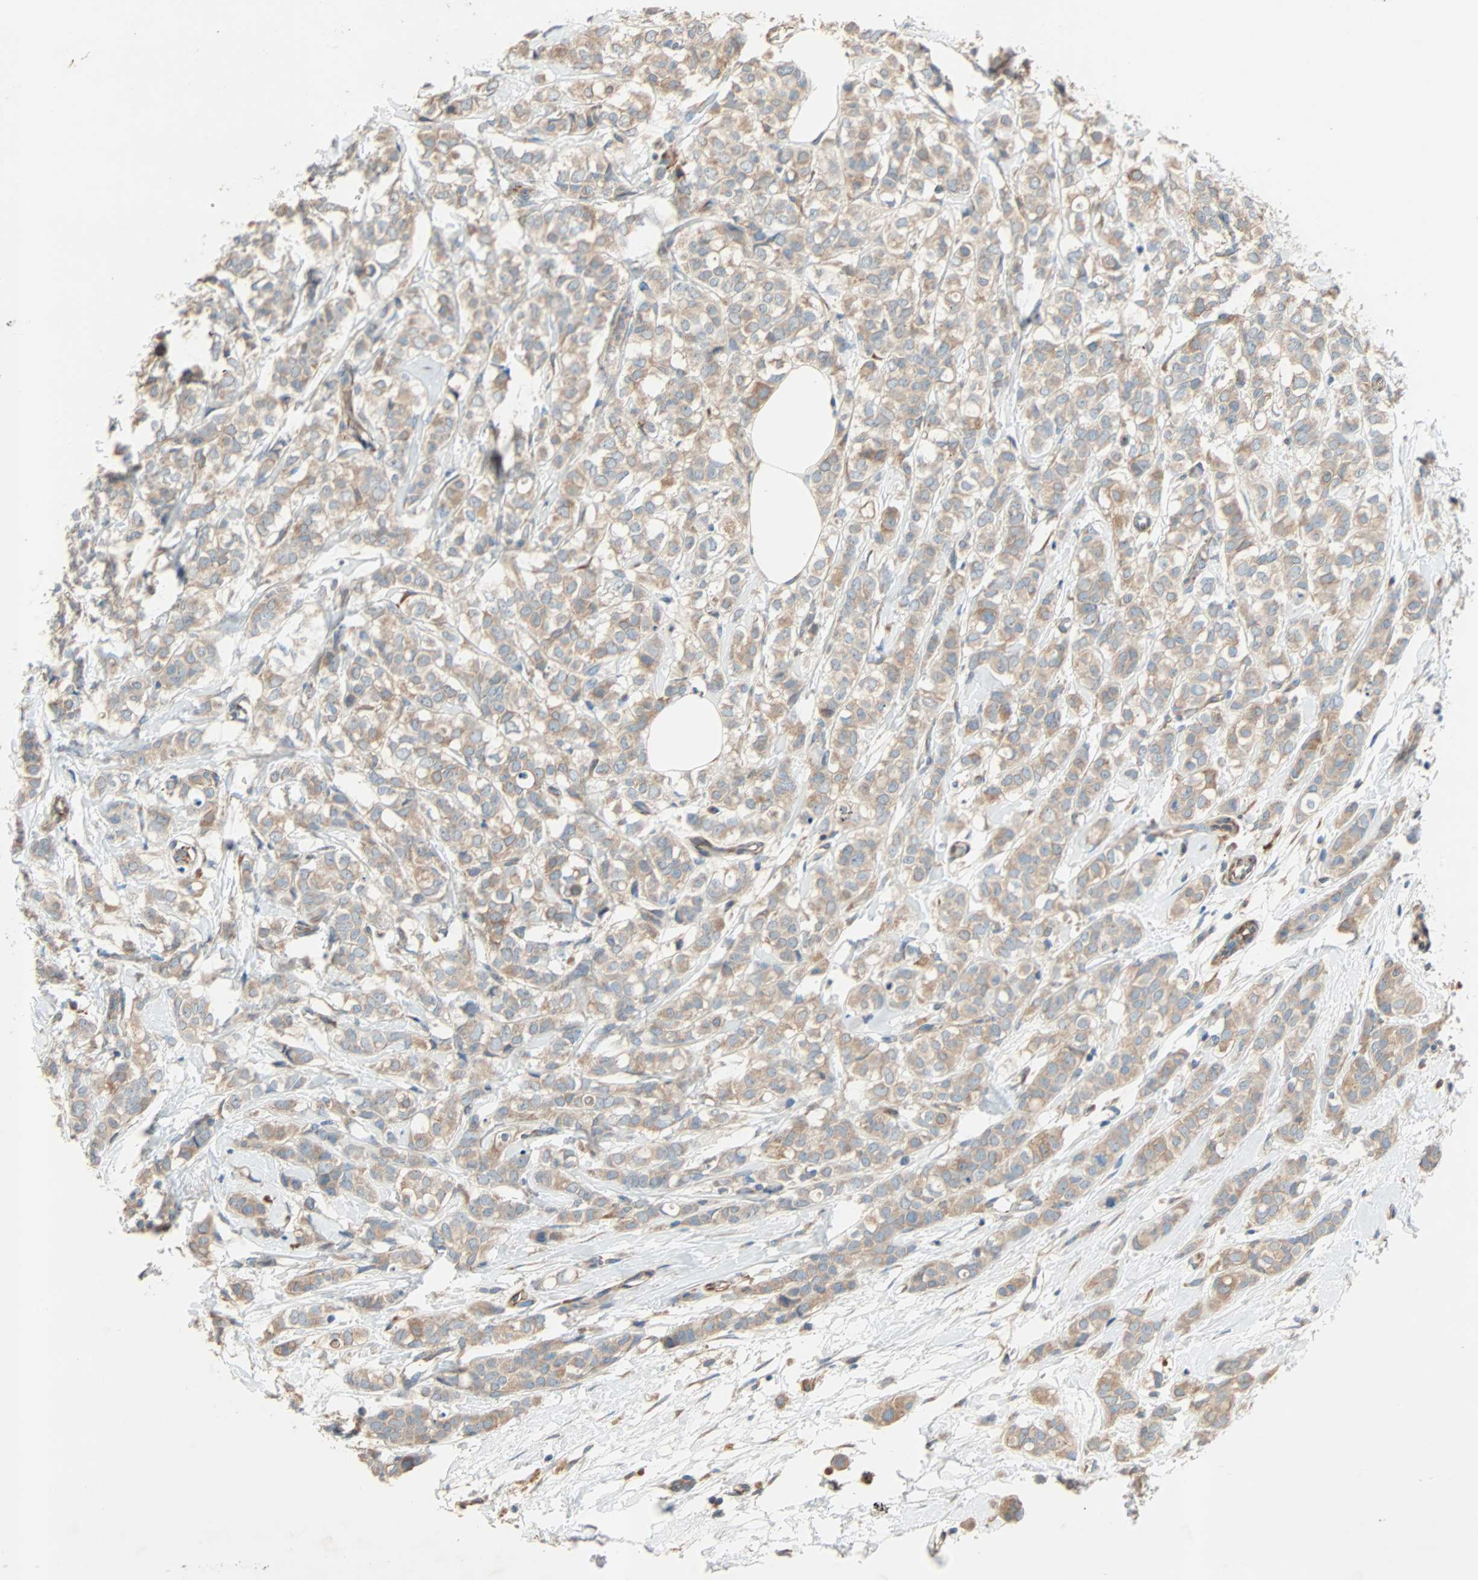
{"staining": {"intensity": "weak", "quantity": ">75%", "location": "cytoplasmic/membranous"}, "tissue": "breast cancer", "cell_type": "Tumor cells", "image_type": "cancer", "snomed": [{"axis": "morphology", "description": "Lobular carcinoma"}, {"axis": "topography", "description": "Breast"}], "caption": "Immunohistochemical staining of human breast lobular carcinoma exhibits weak cytoplasmic/membranous protein staining in approximately >75% of tumor cells.", "gene": "XYLT1", "patient": {"sex": "female", "age": 60}}